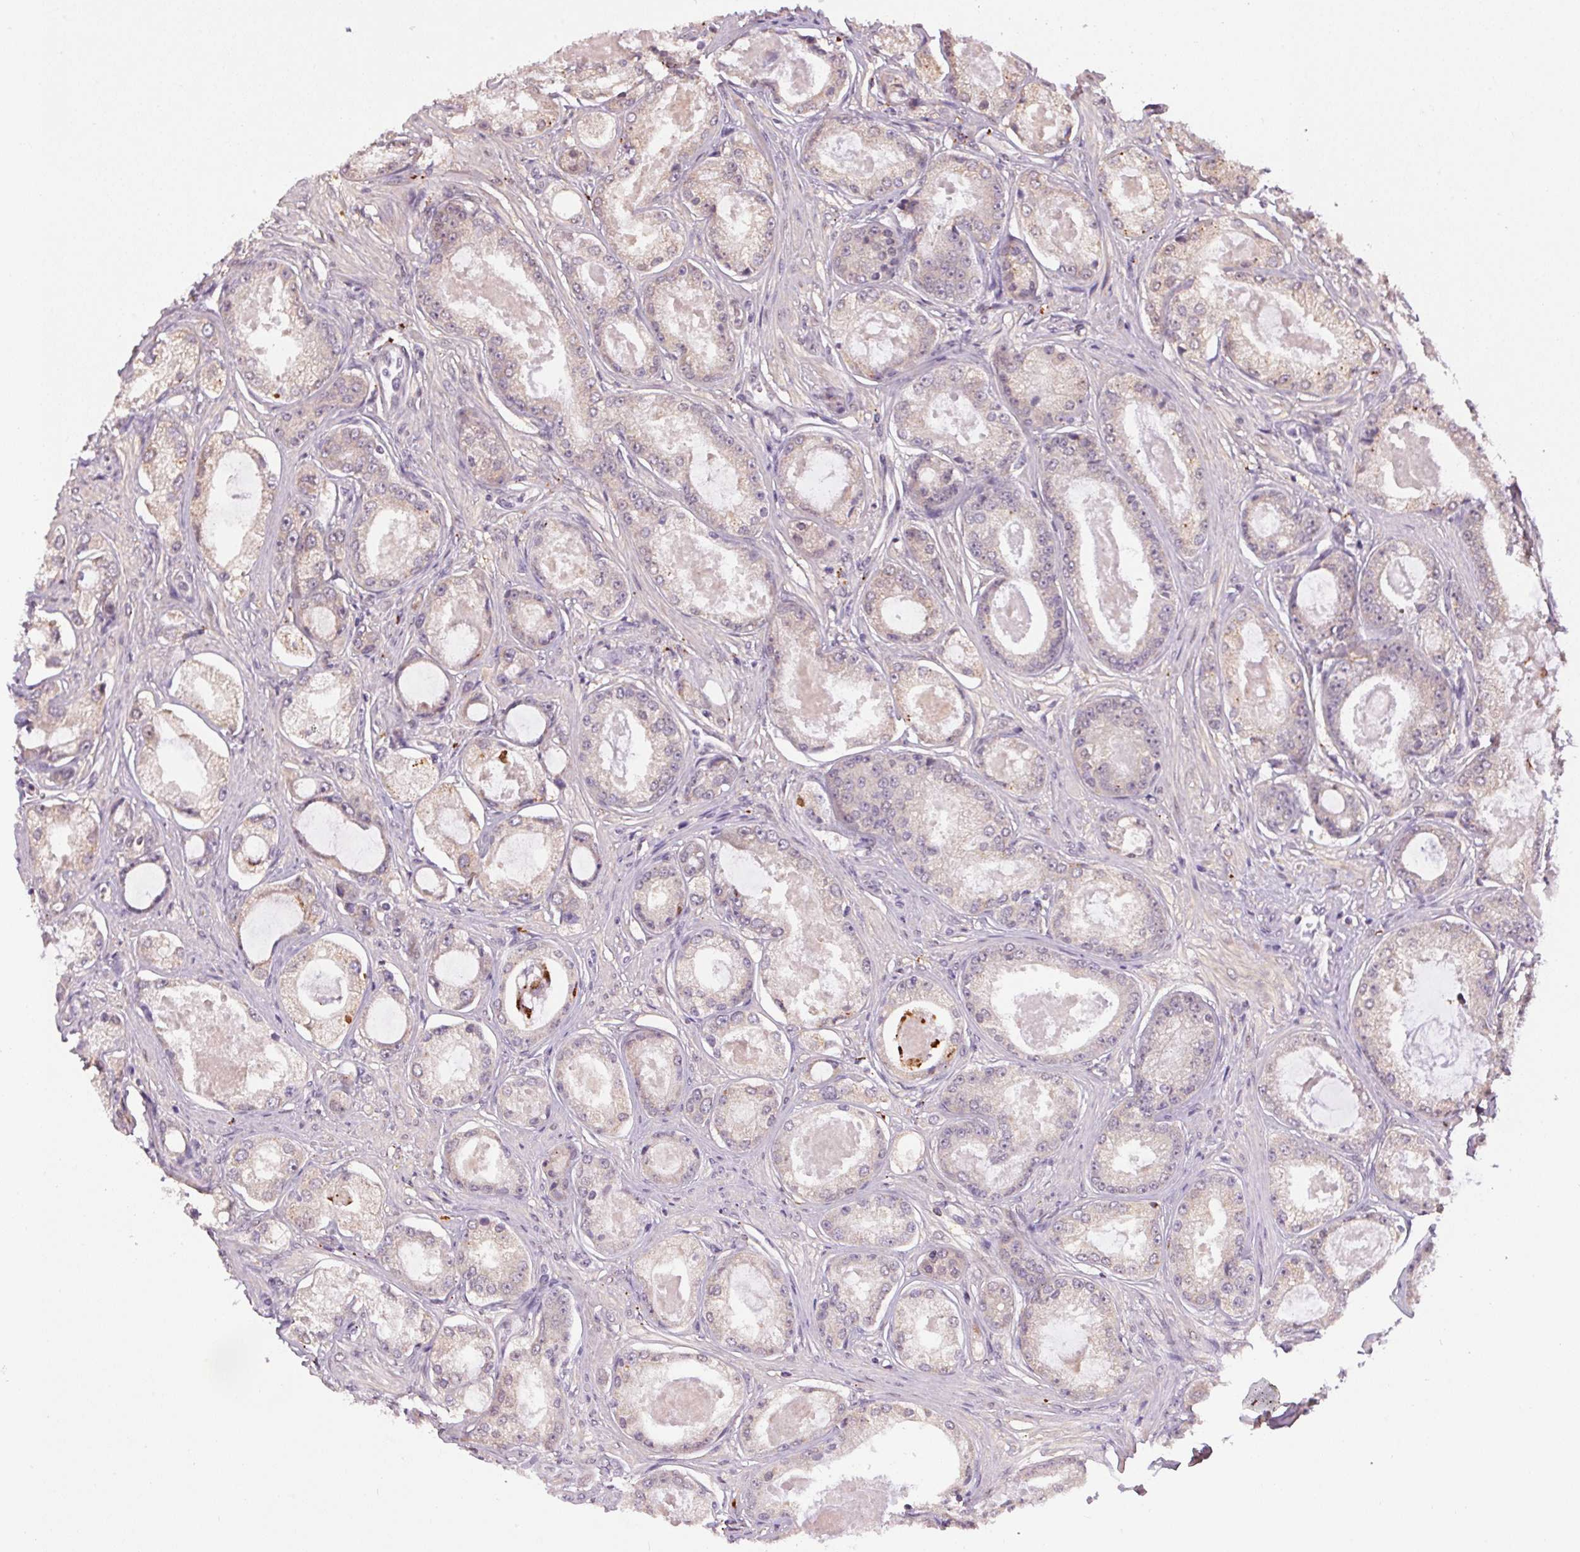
{"staining": {"intensity": "negative", "quantity": "none", "location": "none"}, "tissue": "prostate cancer", "cell_type": "Tumor cells", "image_type": "cancer", "snomed": [{"axis": "morphology", "description": "Adenocarcinoma, Low grade"}, {"axis": "topography", "description": "Prostate"}], "caption": "This is an IHC micrograph of human prostate cancer (adenocarcinoma (low-grade)). There is no expression in tumor cells.", "gene": "ADH5", "patient": {"sex": "male", "age": 68}}